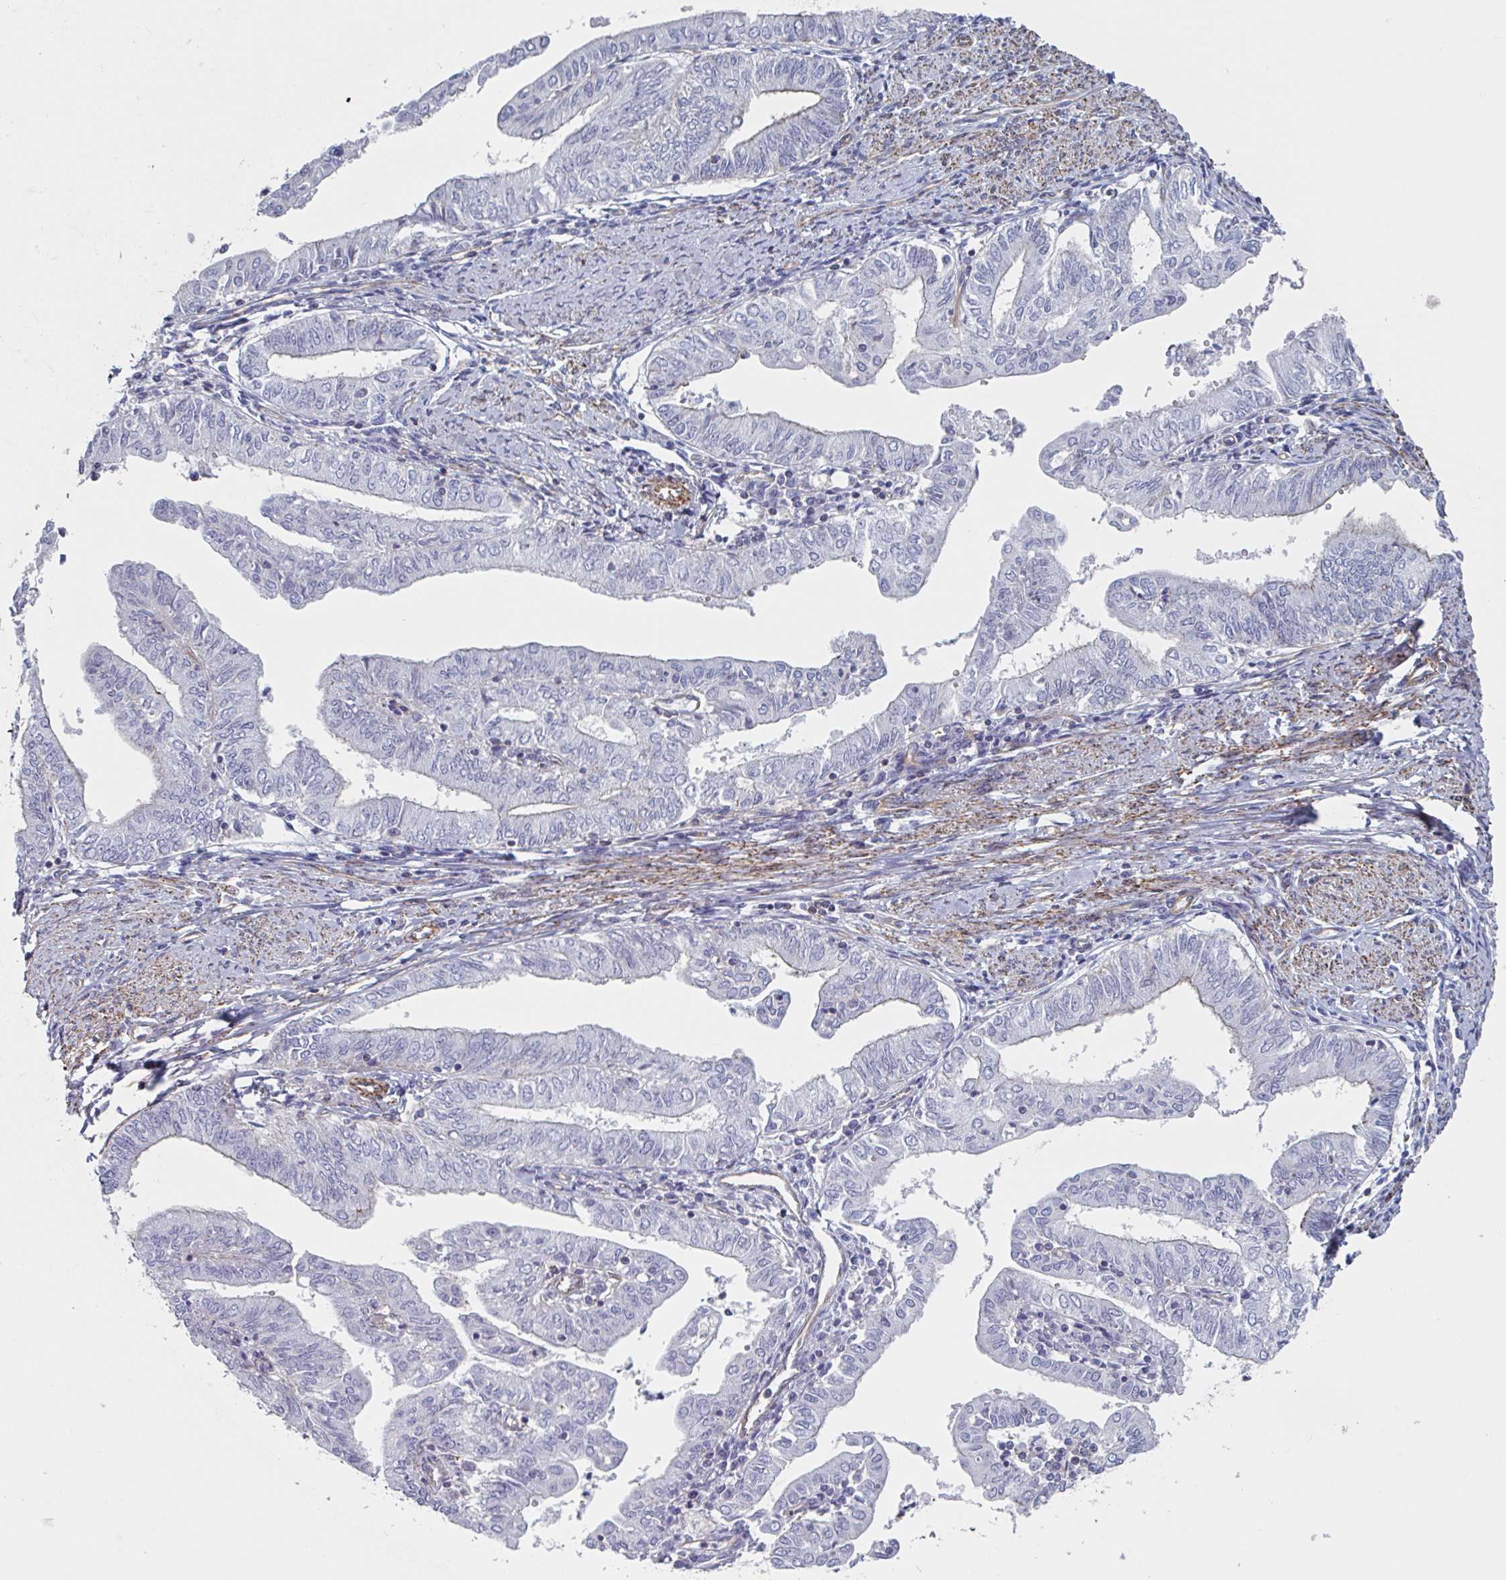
{"staining": {"intensity": "negative", "quantity": "none", "location": "none"}, "tissue": "endometrial cancer", "cell_type": "Tumor cells", "image_type": "cancer", "snomed": [{"axis": "morphology", "description": "Adenocarcinoma, NOS"}, {"axis": "topography", "description": "Endometrium"}], "caption": "The image shows no significant staining in tumor cells of endometrial cancer (adenocarcinoma). The staining is performed using DAB (3,3'-diaminobenzidine) brown chromogen with nuclei counter-stained in using hematoxylin.", "gene": "SHISA7", "patient": {"sex": "female", "age": 66}}